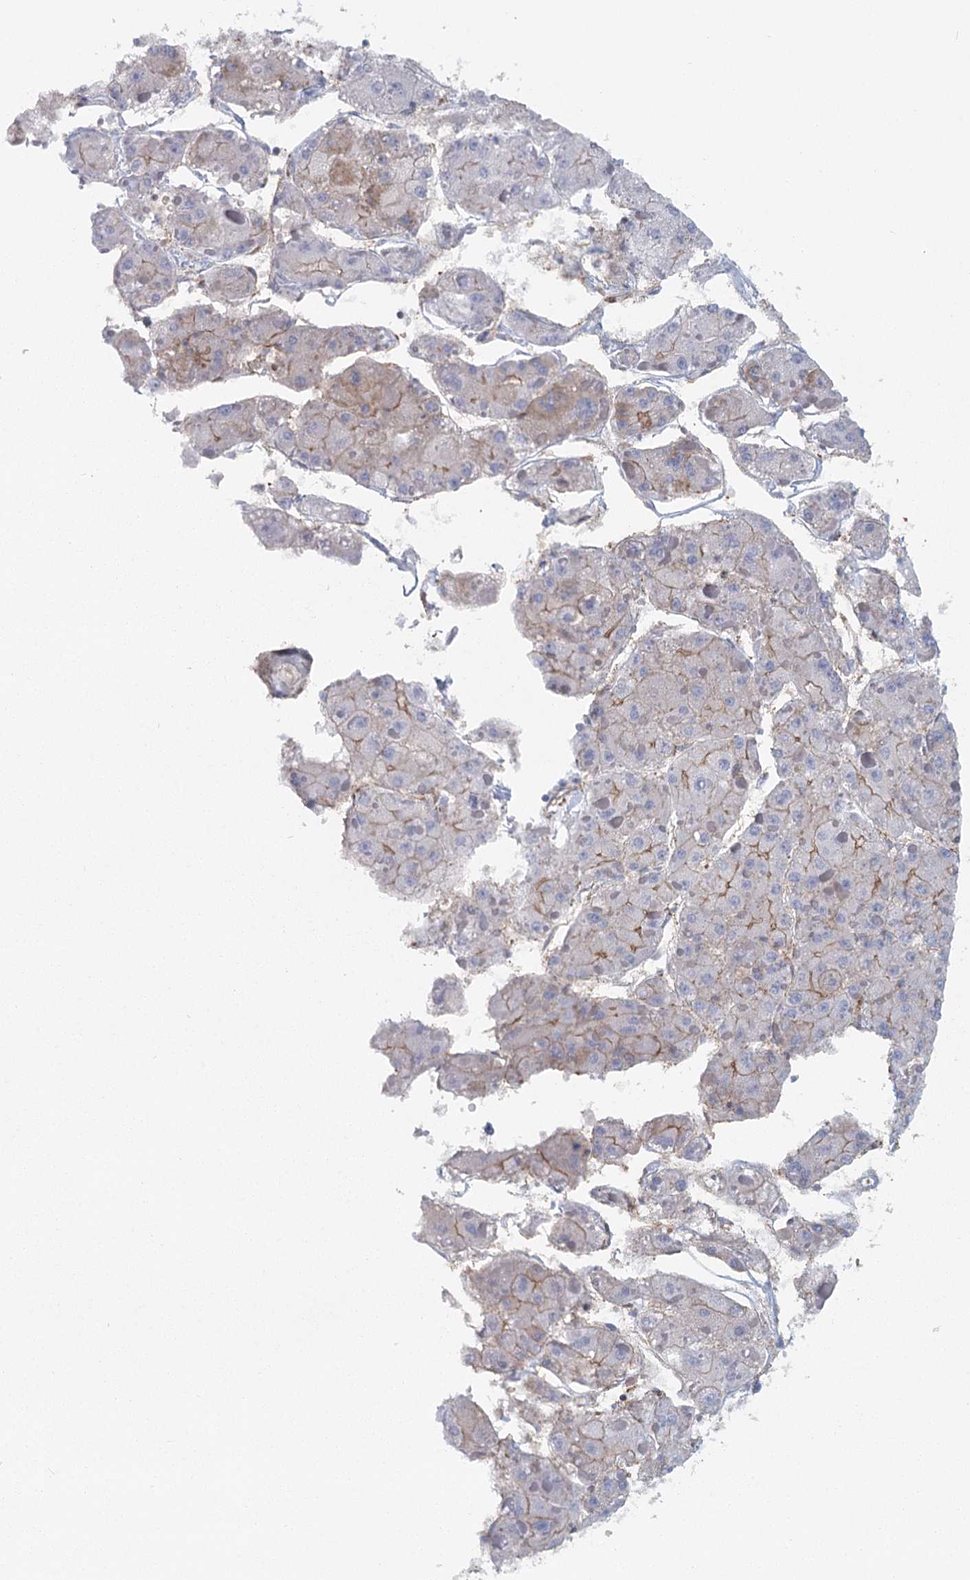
{"staining": {"intensity": "weak", "quantity": "<25%", "location": "cytoplasmic/membranous"}, "tissue": "liver cancer", "cell_type": "Tumor cells", "image_type": "cancer", "snomed": [{"axis": "morphology", "description": "Carcinoma, Hepatocellular, NOS"}, {"axis": "topography", "description": "Liver"}], "caption": "Immunohistochemistry of human liver cancer shows no expression in tumor cells.", "gene": "IFT46", "patient": {"sex": "female", "age": 73}}